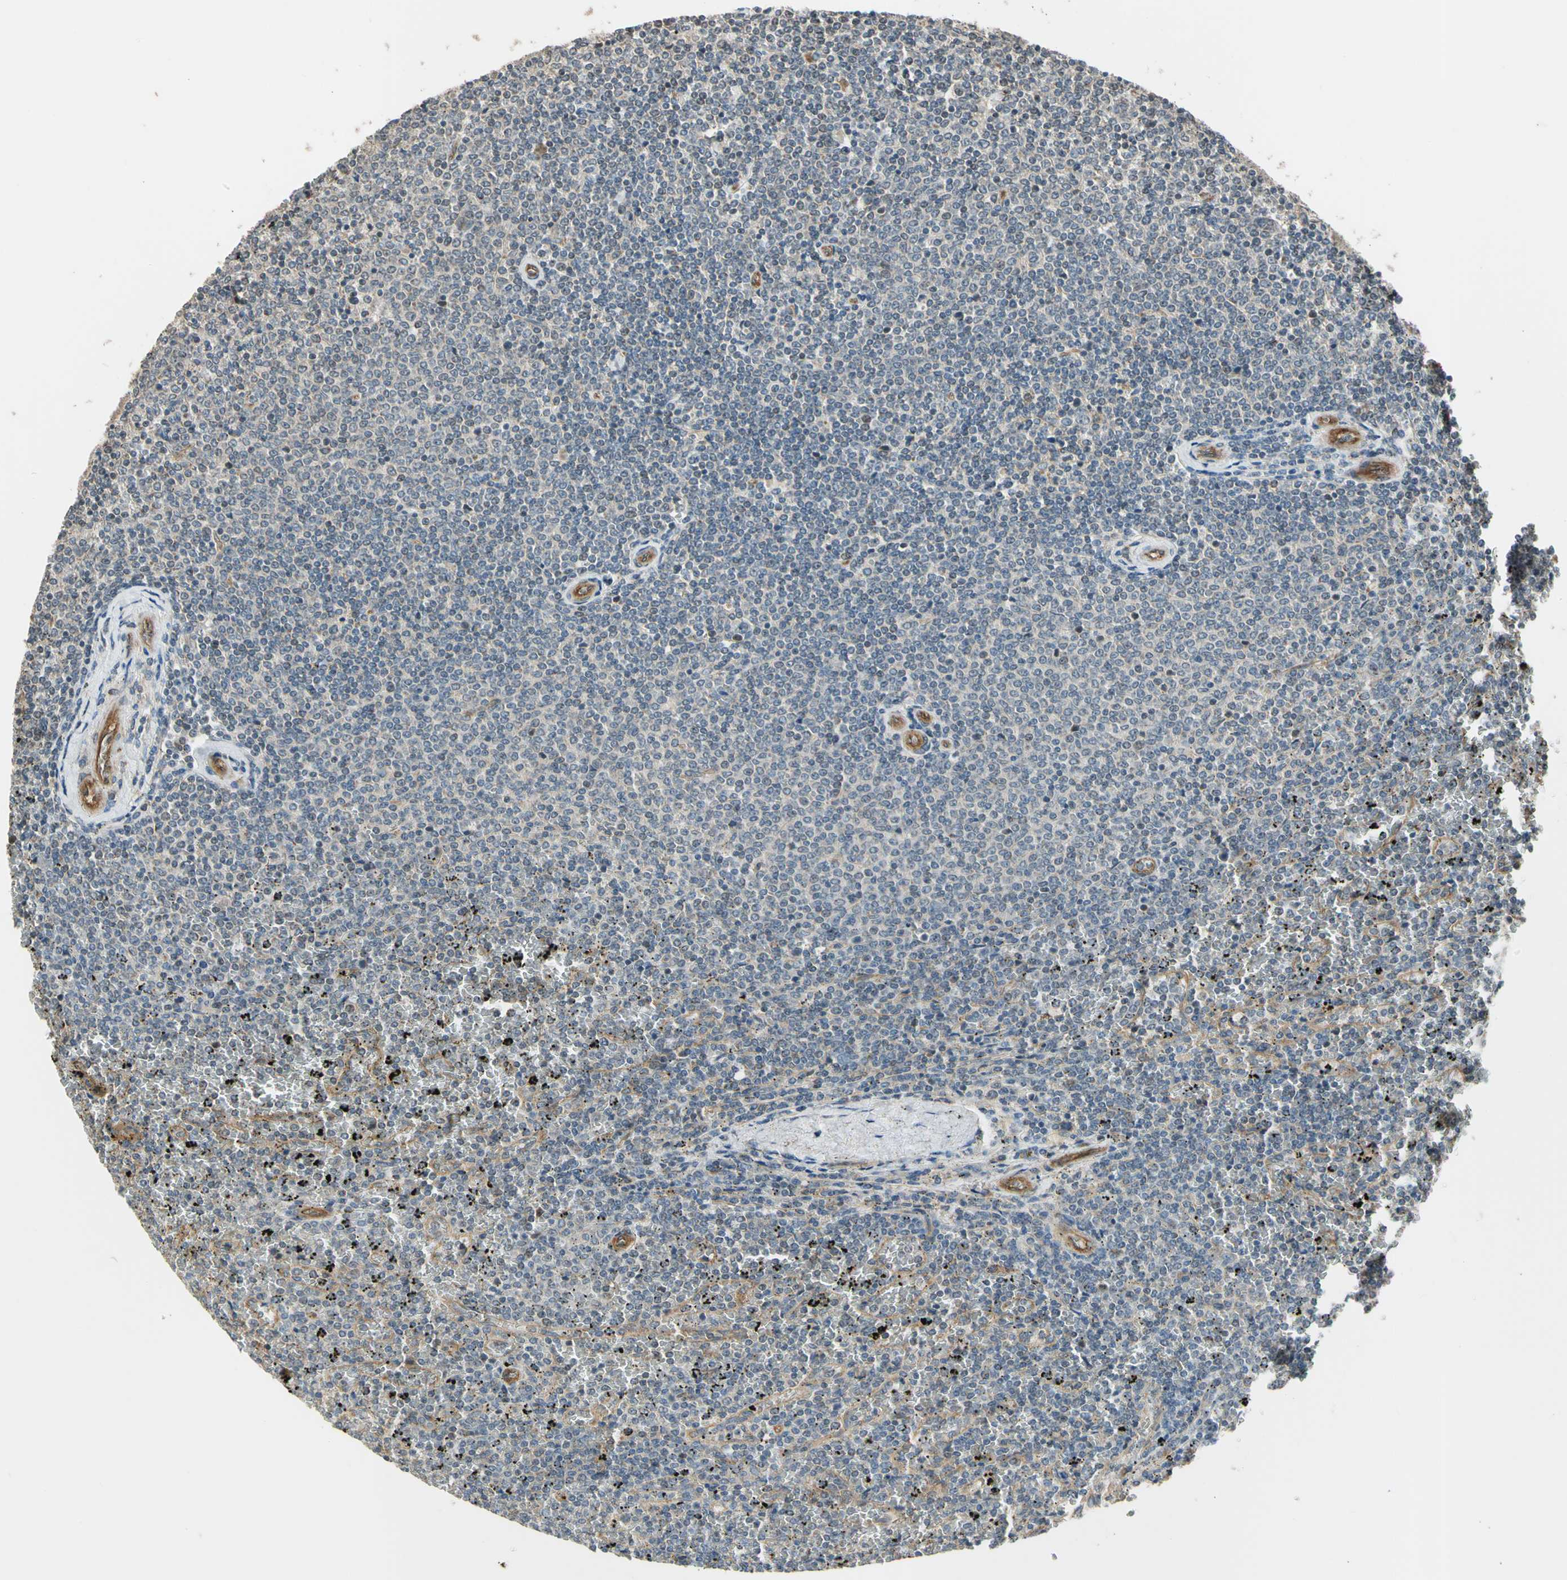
{"staining": {"intensity": "negative", "quantity": "none", "location": "none"}, "tissue": "lymphoma", "cell_type": "Tumor cells", "image_type": "cancer", "snomed": [{"axis": "morphology", "description": "Malignant lymphoma, non-Hodgkin's type, Low grade"}, {"axis": "topography", "description": "Spleen"}], "caption": "Protein analysis of lymphoma reveals no significant staining in tumor cells. The staining is performed using DAB (3,3'-diaminobenzidine) brown chromogen with nuclei counter-stained in using hematoxylin.", "gene": "EFNB2", "patient": {"sex": "female", "age": 77}}